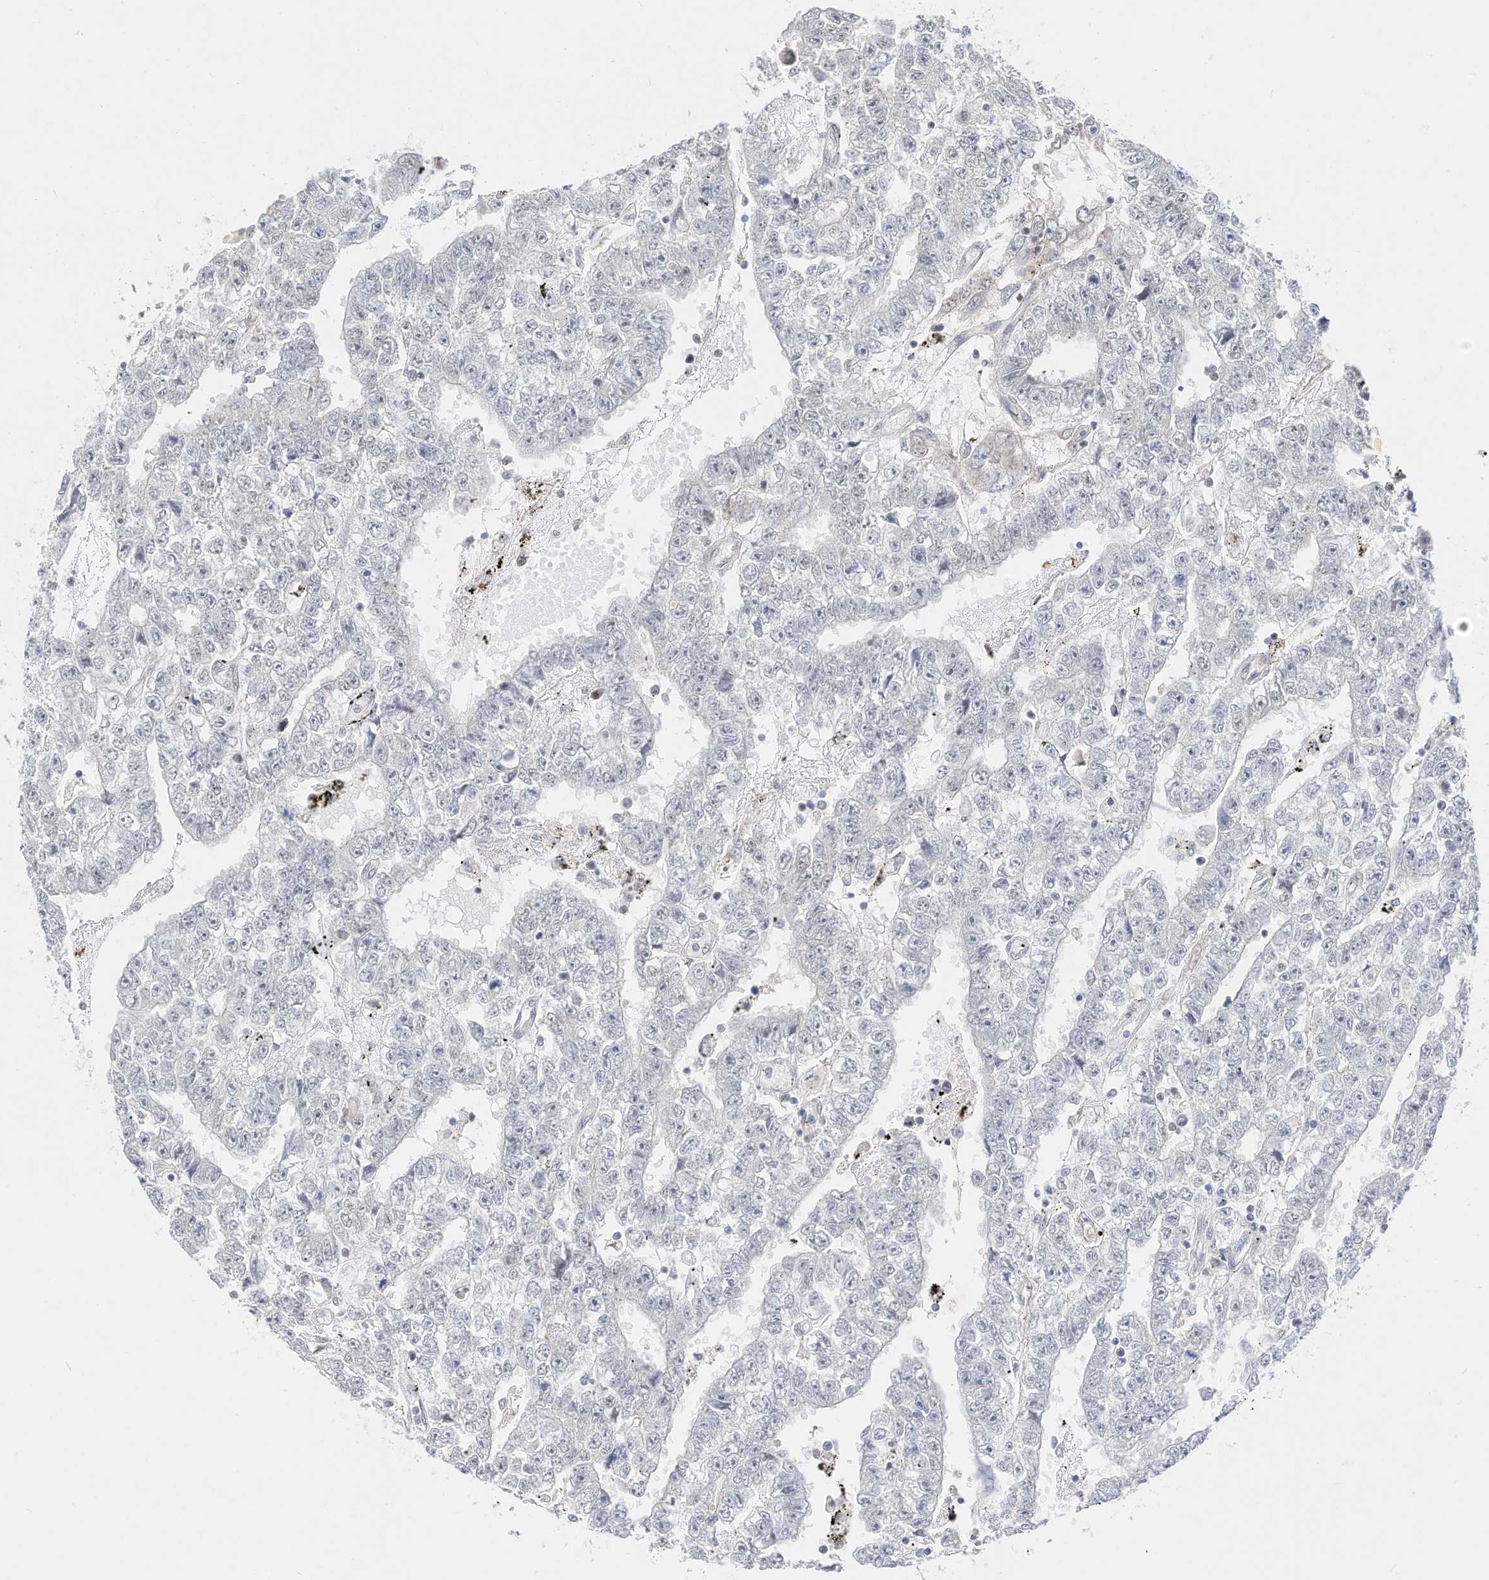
{"staining": {"intensity": "moderate", "quantity": "<25%", "location": "nuclear"}, "tissue": "testis cancer", "cell_type": "Tumor cells", "image_type": "cancer", "snomed": [{"axis": "morphology", "description": "Carcinoma, Embryonal, NOS"}, {"axis": "topography", "description": "Testis"}], "caption": "Immunohistochemistry (IHC) of human testis cancer shows low levels of moderate nuclear staining in approximately <25% of tumor cells. The staining was performed using DAB, with brown indicating positive protein expression. Nuclei are stained blue with hematoxylin.", "gene": "OGT", "patient": {"sex": "male", "age": 25}}